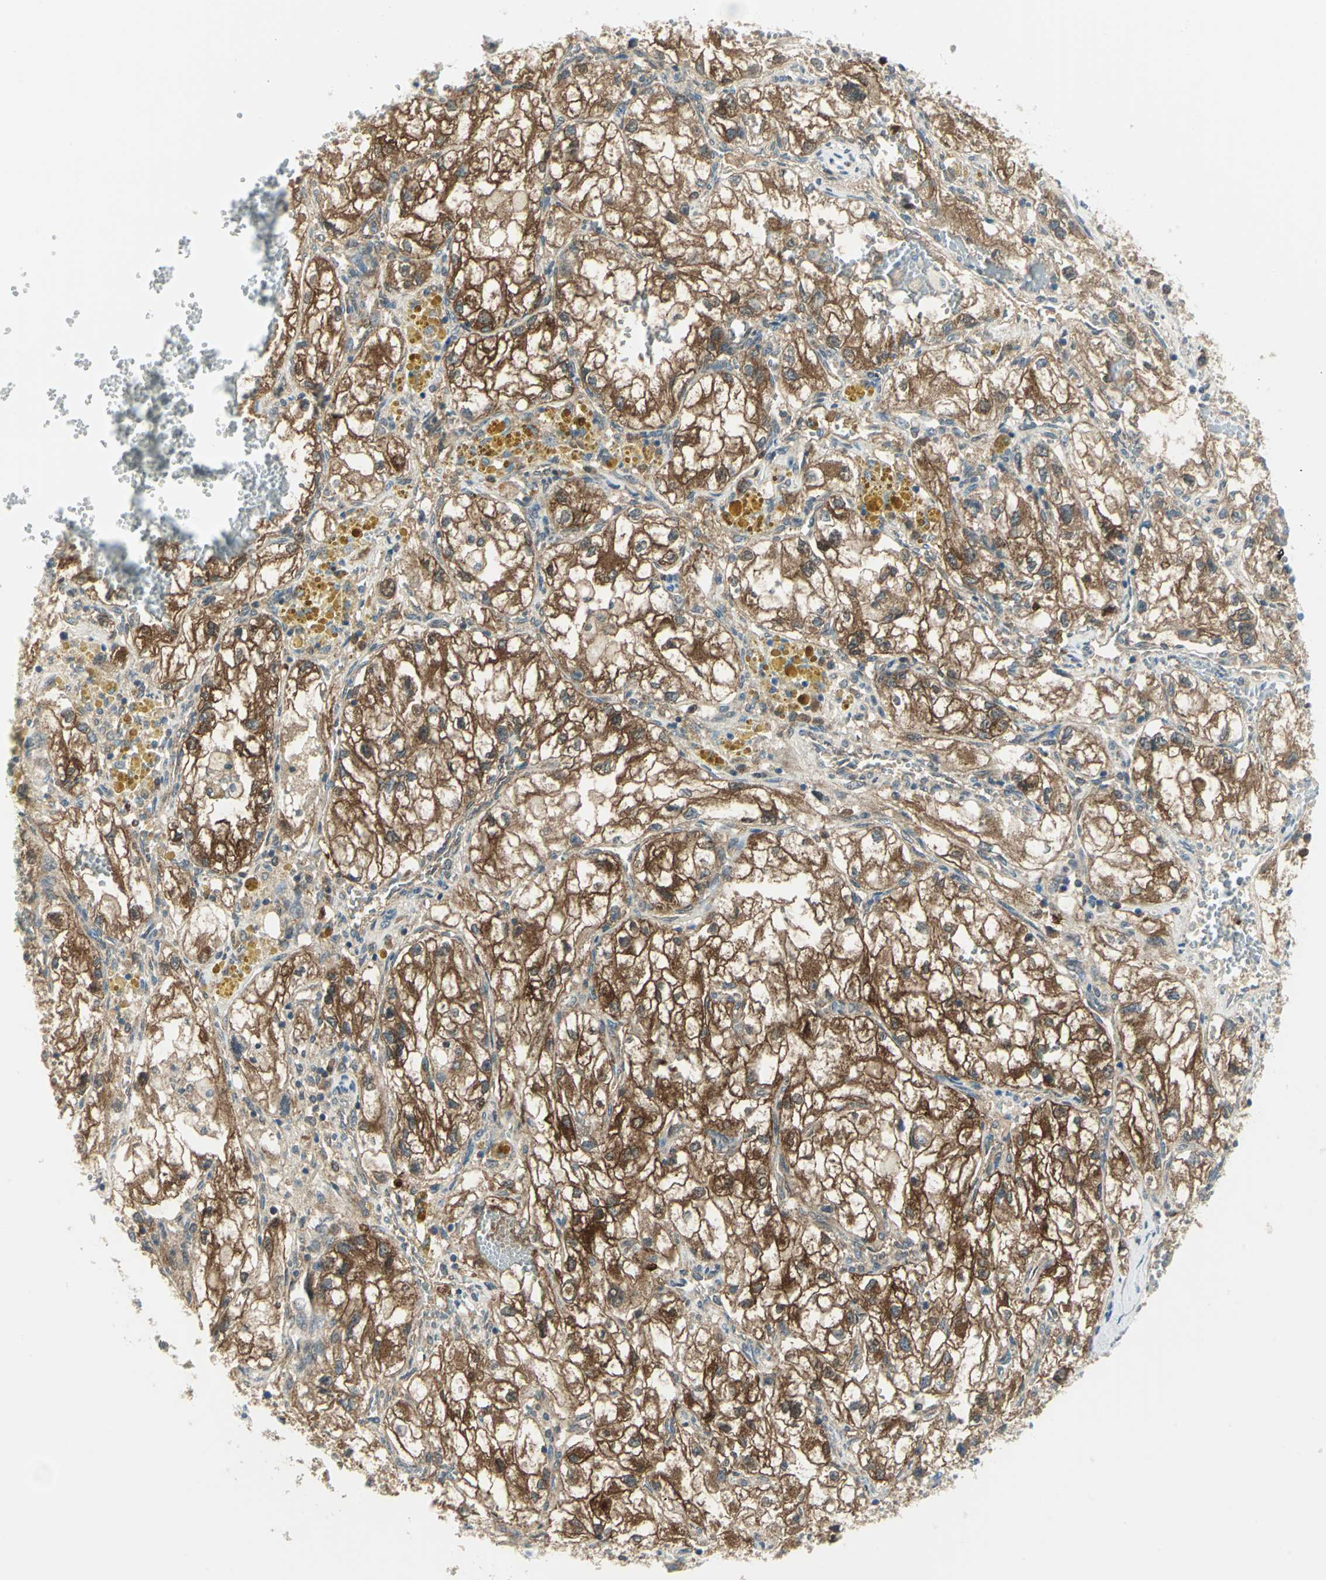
{"staining": {"intensity": "strong", "quantity": ">75%", "location": "cytoplasmic/membranous"}, "tissue": "renal cancer", "cell_type": "Tumor cells", "image_type": "cancer", "snomed": [{"axis": "morphology", "description": "Adenocarcinoma, NOS"}, {"axis": "topography", "description": "Kidney"}], "caption": "Renal adenocarcinoma stained for a protein (brown) exhibits strong cytoplasmic/membranous positive staining in about >75% of tumor cells.", "gene": "ALDOA", "patient": {"sex": "female", "age": 70}}